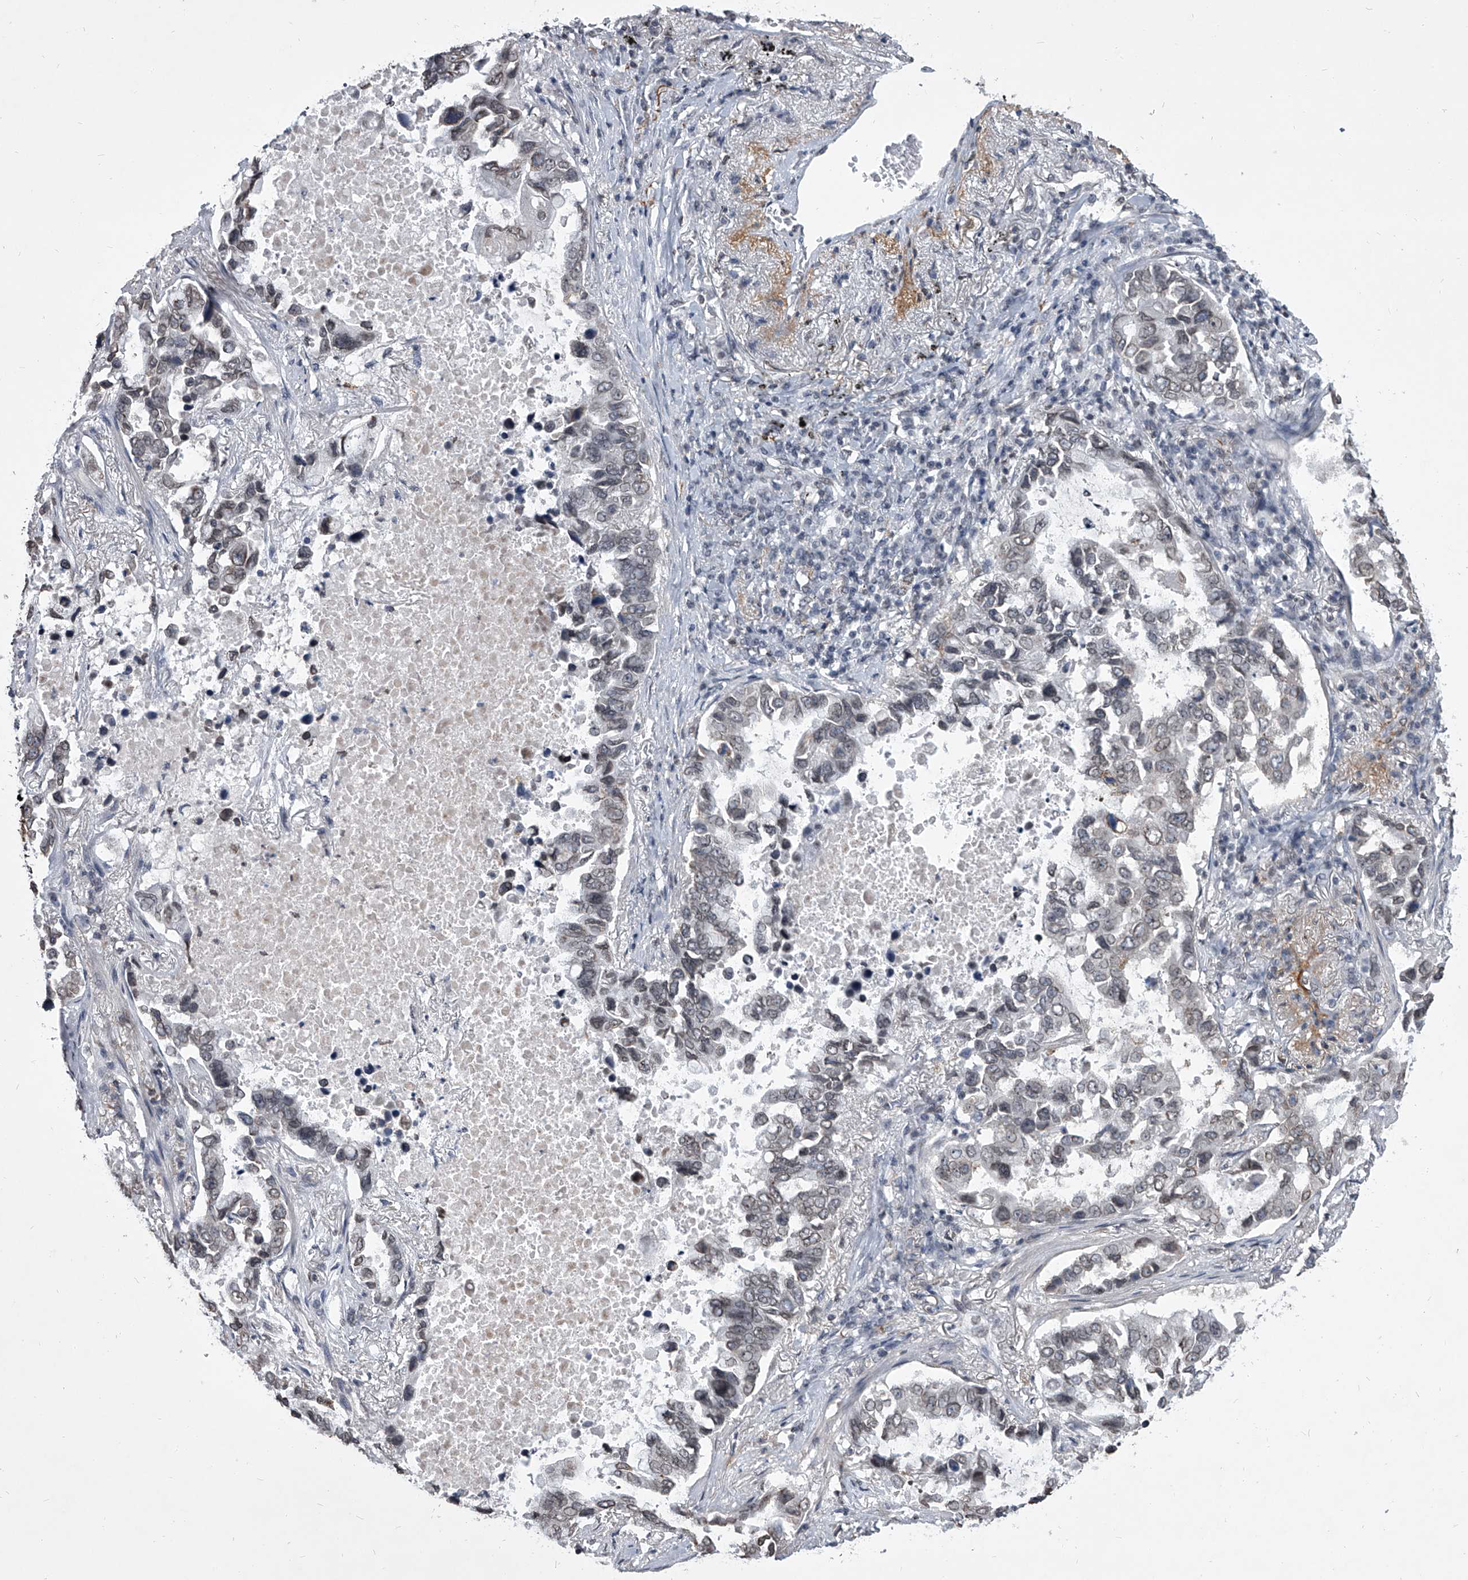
{"staining": {"intensity": "moderate", "quantity": "<25%", "location": "cytoplasmic/membranous,nuclear"}, "tissue": "lung cancer", "cell_type": "Tumor cells", "image_type": "cancer", "snomed": [{"axis": "morphology", "description": "Adenocarcinoma, NOS"}, {"axis": "topography", "description": "Lung"}], "caption": "A brown stain shows moderate cytoplasmic/membranous and nuclear staining of a protein in lung cancer (adenocarcinoma) tumor cells.", "gene": "PPIL4", "patient": {"sex": "male", "age": 64}}